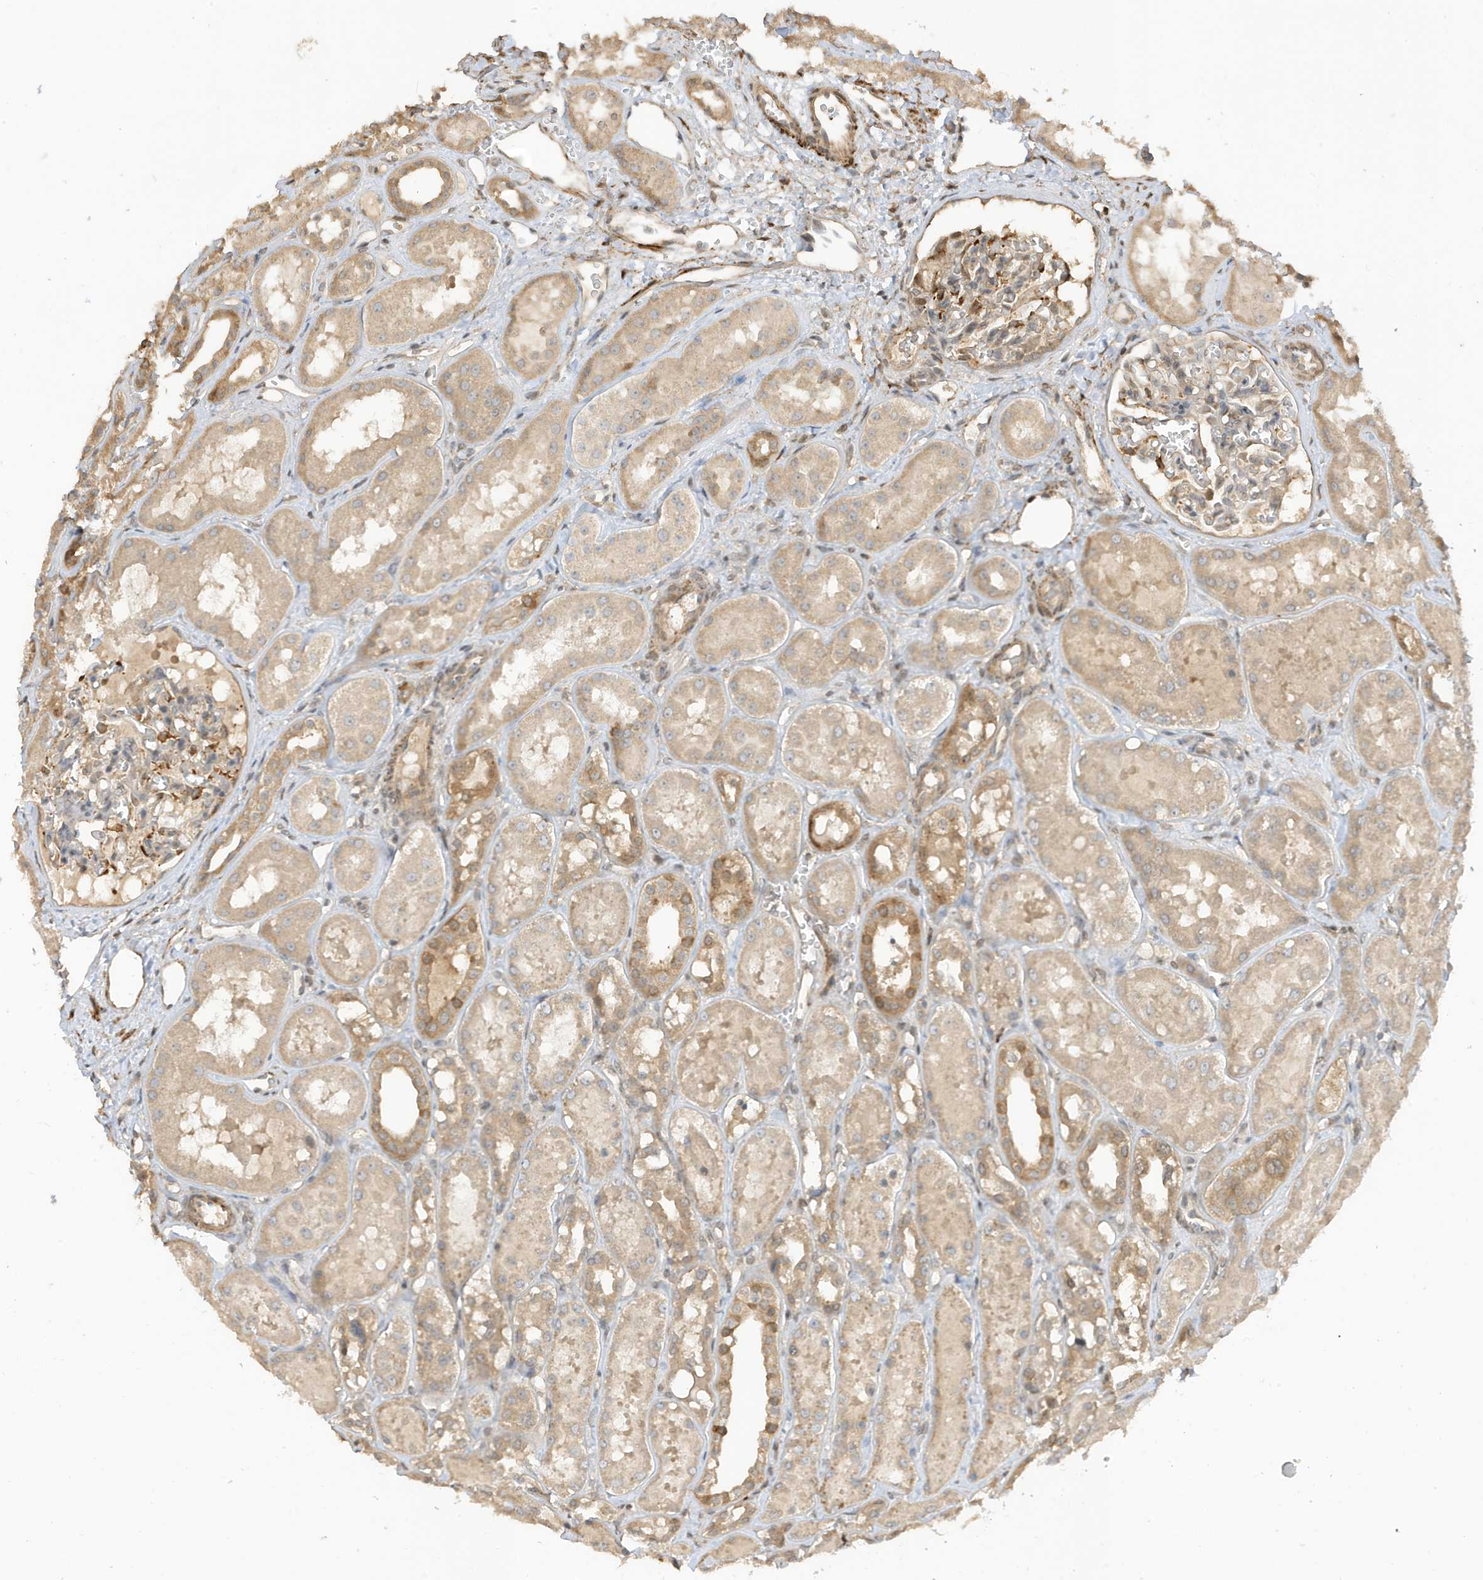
{"staining": {"intensity": "moderate", "quantity": "<25%", "location": "cytoplasmic/membranous"}, "tissue": "kidney", "cell_type": "Cells in glomeruli", "image_type": "normal", "snomed": [{"axis": "morphology", "description": "Normal tissue, NOS"}, {"axis": "topography", "description": "Kidney"}], "caption": "Immunohistochemistry (IHC) histopathology image of normal kidney: human kidney stained using immunohistochemistry exhibits low levels of moderate protein expression localized specifically in the cytoplasmic/membranous of cells in glomeruli, appearing as a cytoplasmic/membranous brown color.", "gene": "TAB3", "patient": {"sex": "male", "age": 16}}